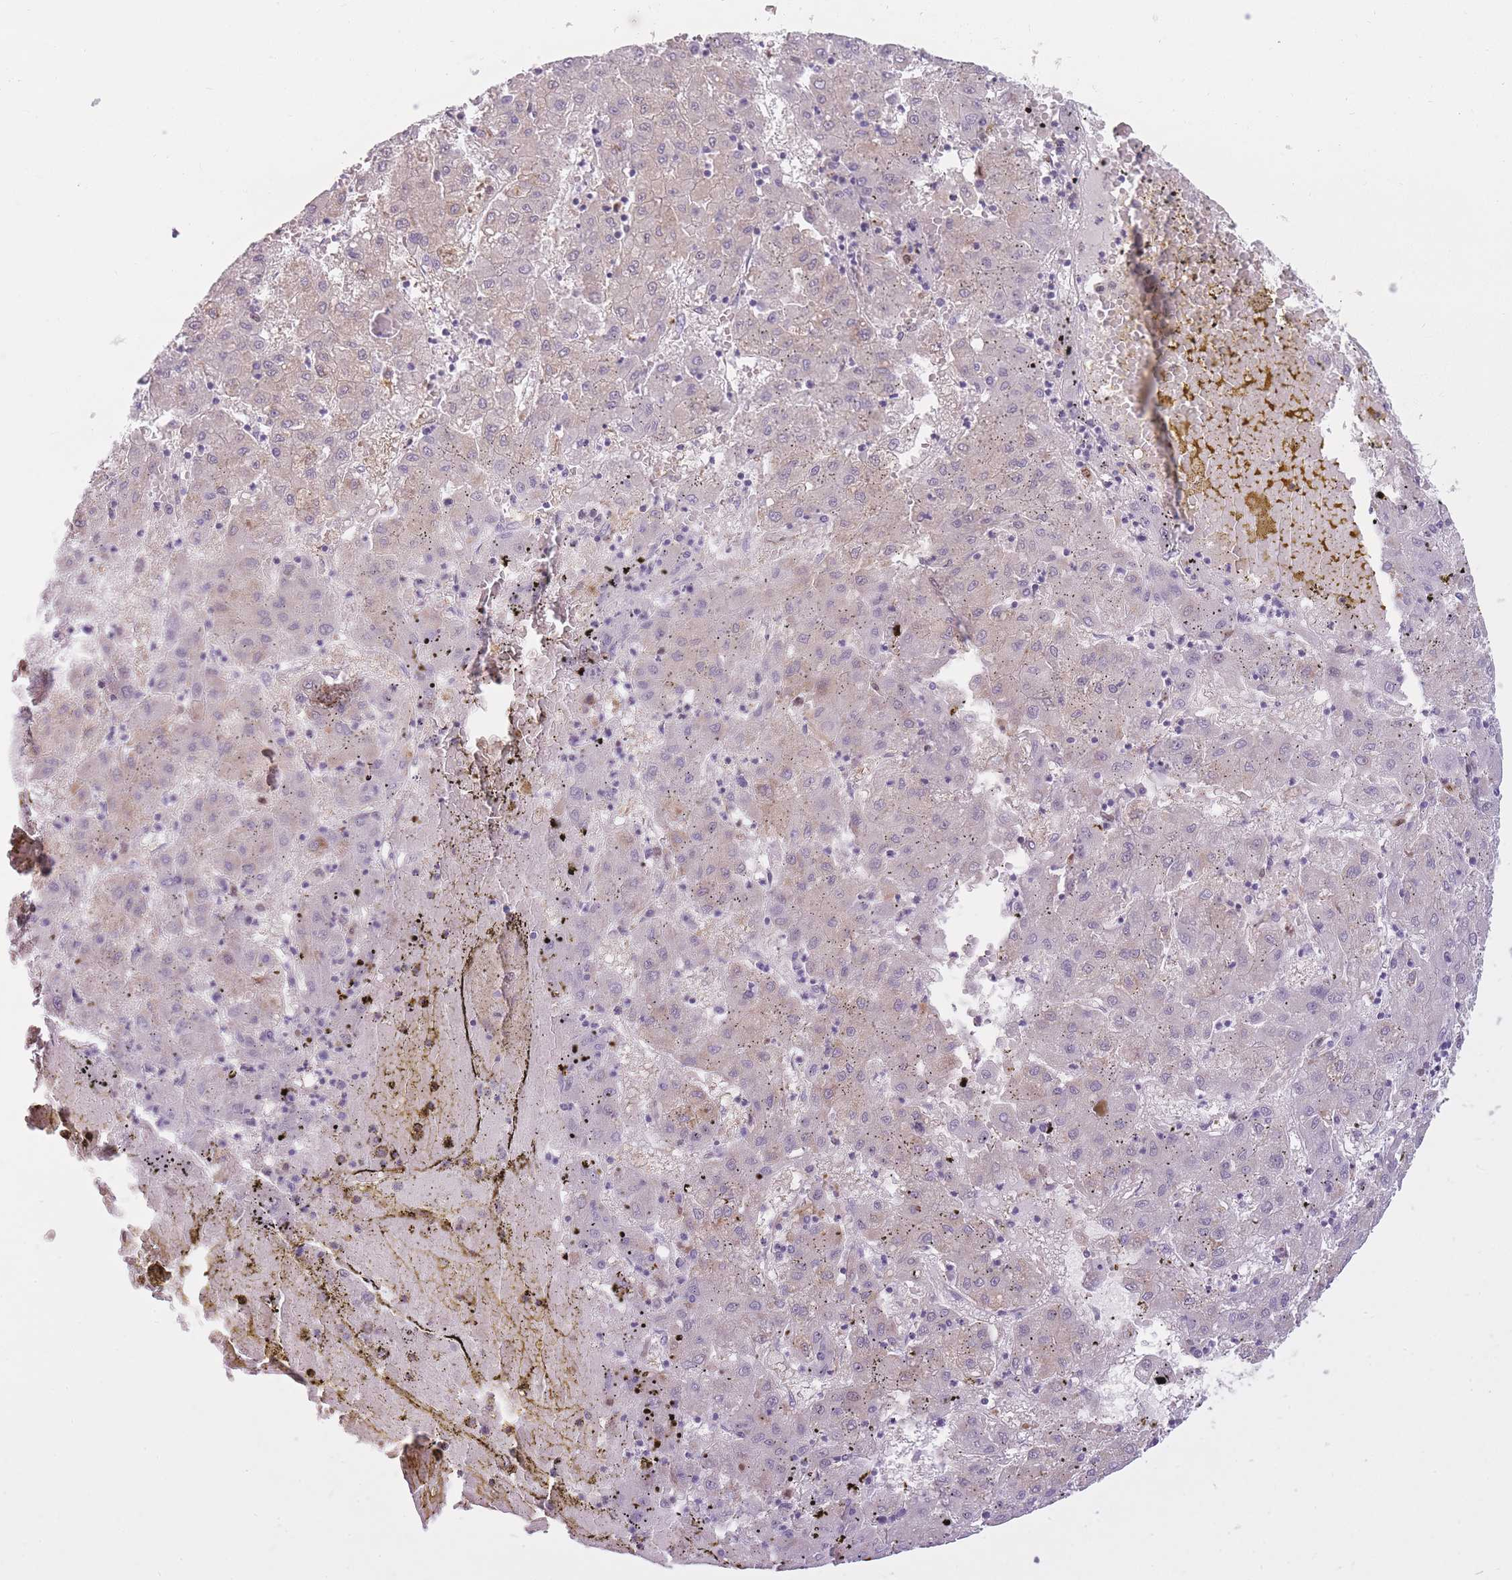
{"staining": {"intensity": "negative", "quantity": "none", "location": "none"}, "tissue": "liver cancer", "cell_type": "Tumor cells", "image_type": "cancer", "snomed": [{"axis": "morphology", "description": "Carcinoma, Hepatocellular, NOS"}, {"axis": "topography", "description": "Liver"}], "caption": "This is a photomicrograph of IHC staining of liver cancer, which shows no expression in tumor cells.", "gene": "LGALS9", "patient": {"sex": "male", "age": 72}}